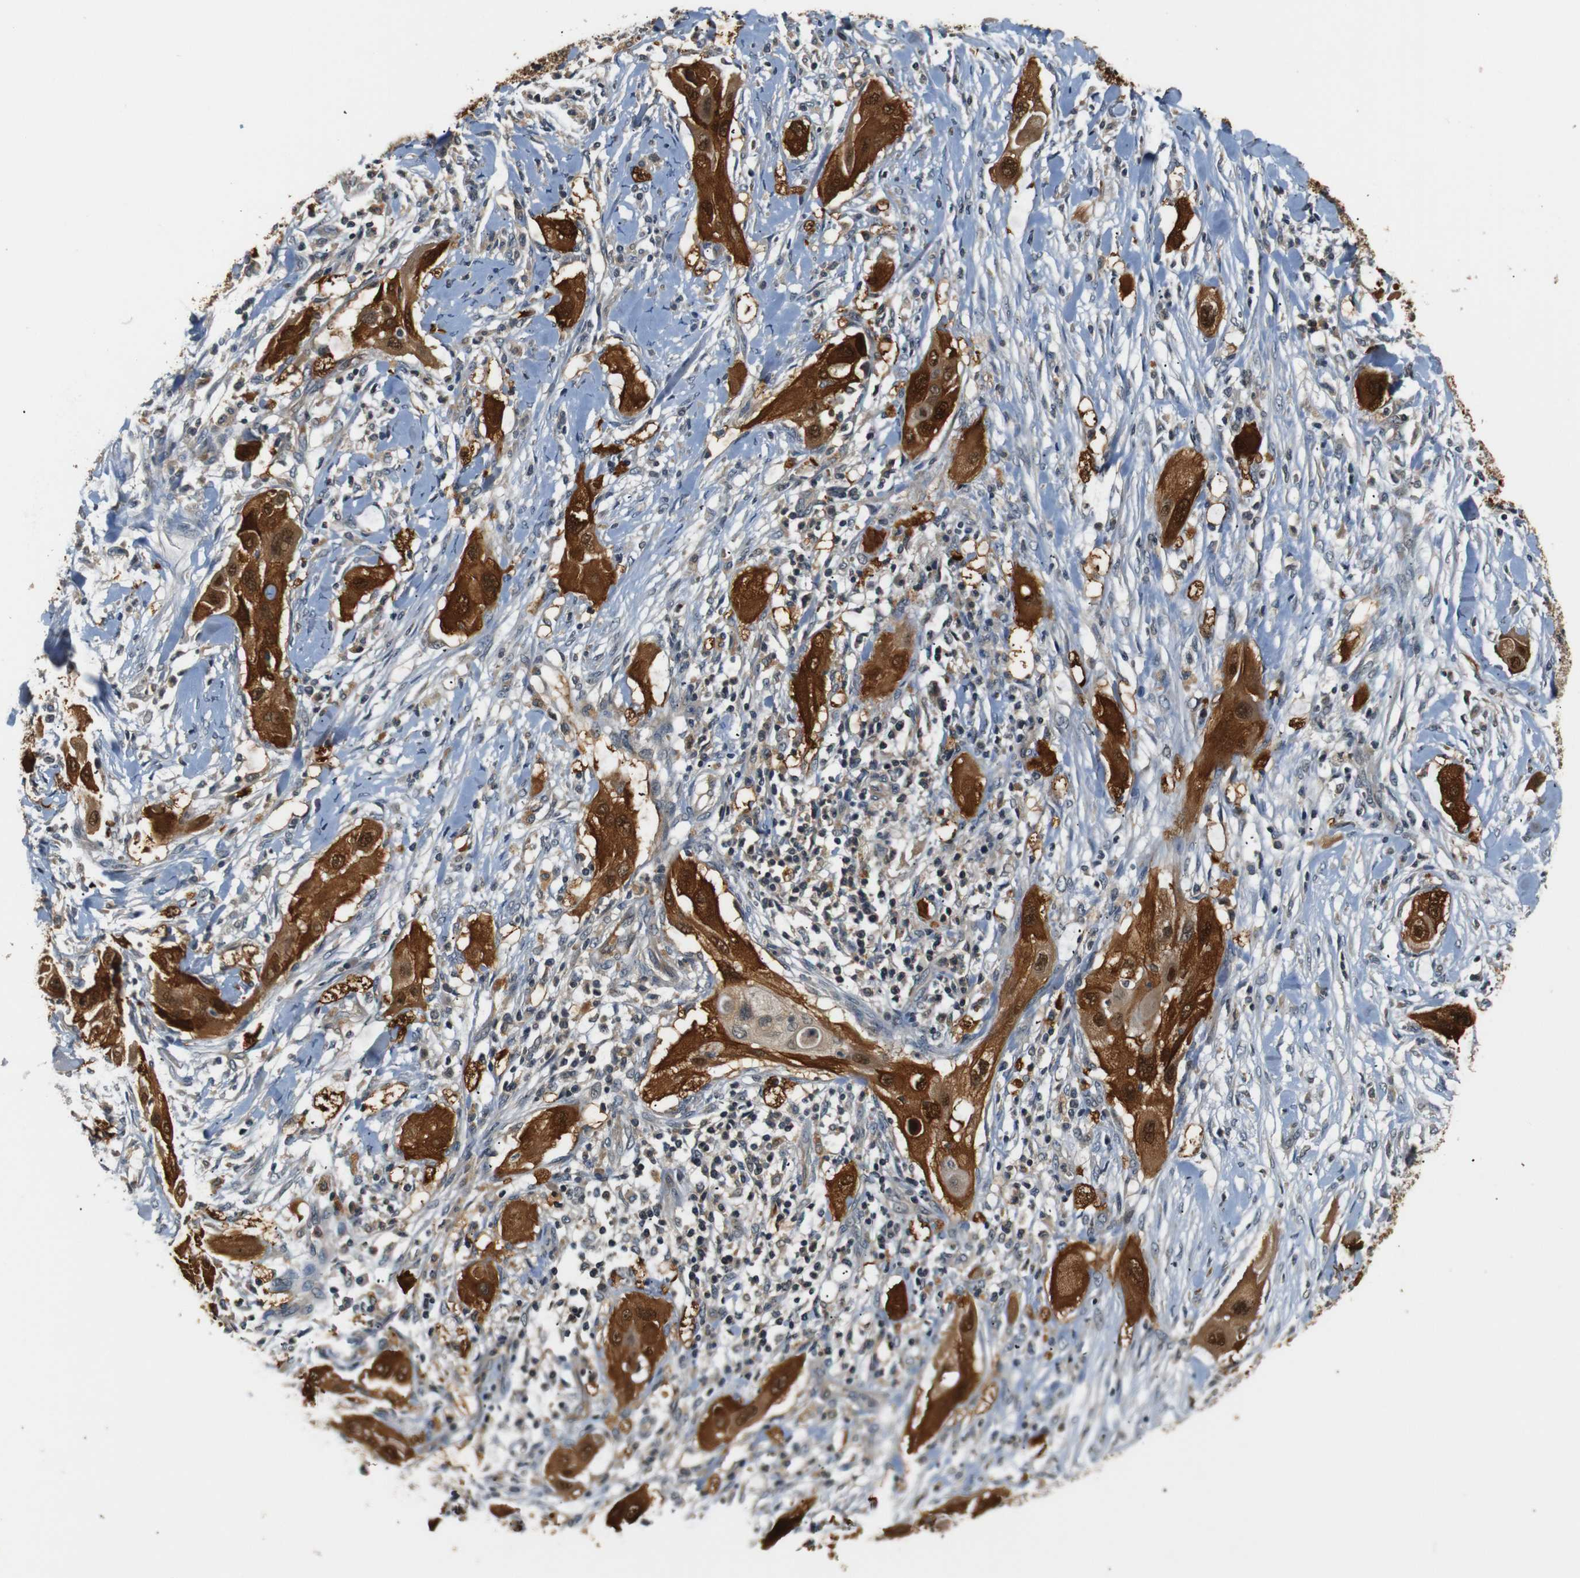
{"staining": {"intensity": "strong", "quantity": ">75%", "location": "cytoplasmic/membranous,nuclear"}, "tissue": "lung cancer", "cell_type": "Tumor cells", "image_type": "cancer", "snomed": [{"axis": "morphology", "description": "Squamous cell carcinoma, NOS"}, {"axis": "topography", "description": "Lung"}], "caption": "High-magnification brightfield microscopy of lung cancer stained with DAB (3,3'-diaminobenzidine) (brown) and counterstained with hematoxylin (blue). tumor cells exhibit strong cytoplasmic/membranous and nuclear expression is appreciated in approximately>75% of cells.", "gene": "SFN", "patient": {"sex": "female", "age": 47}}